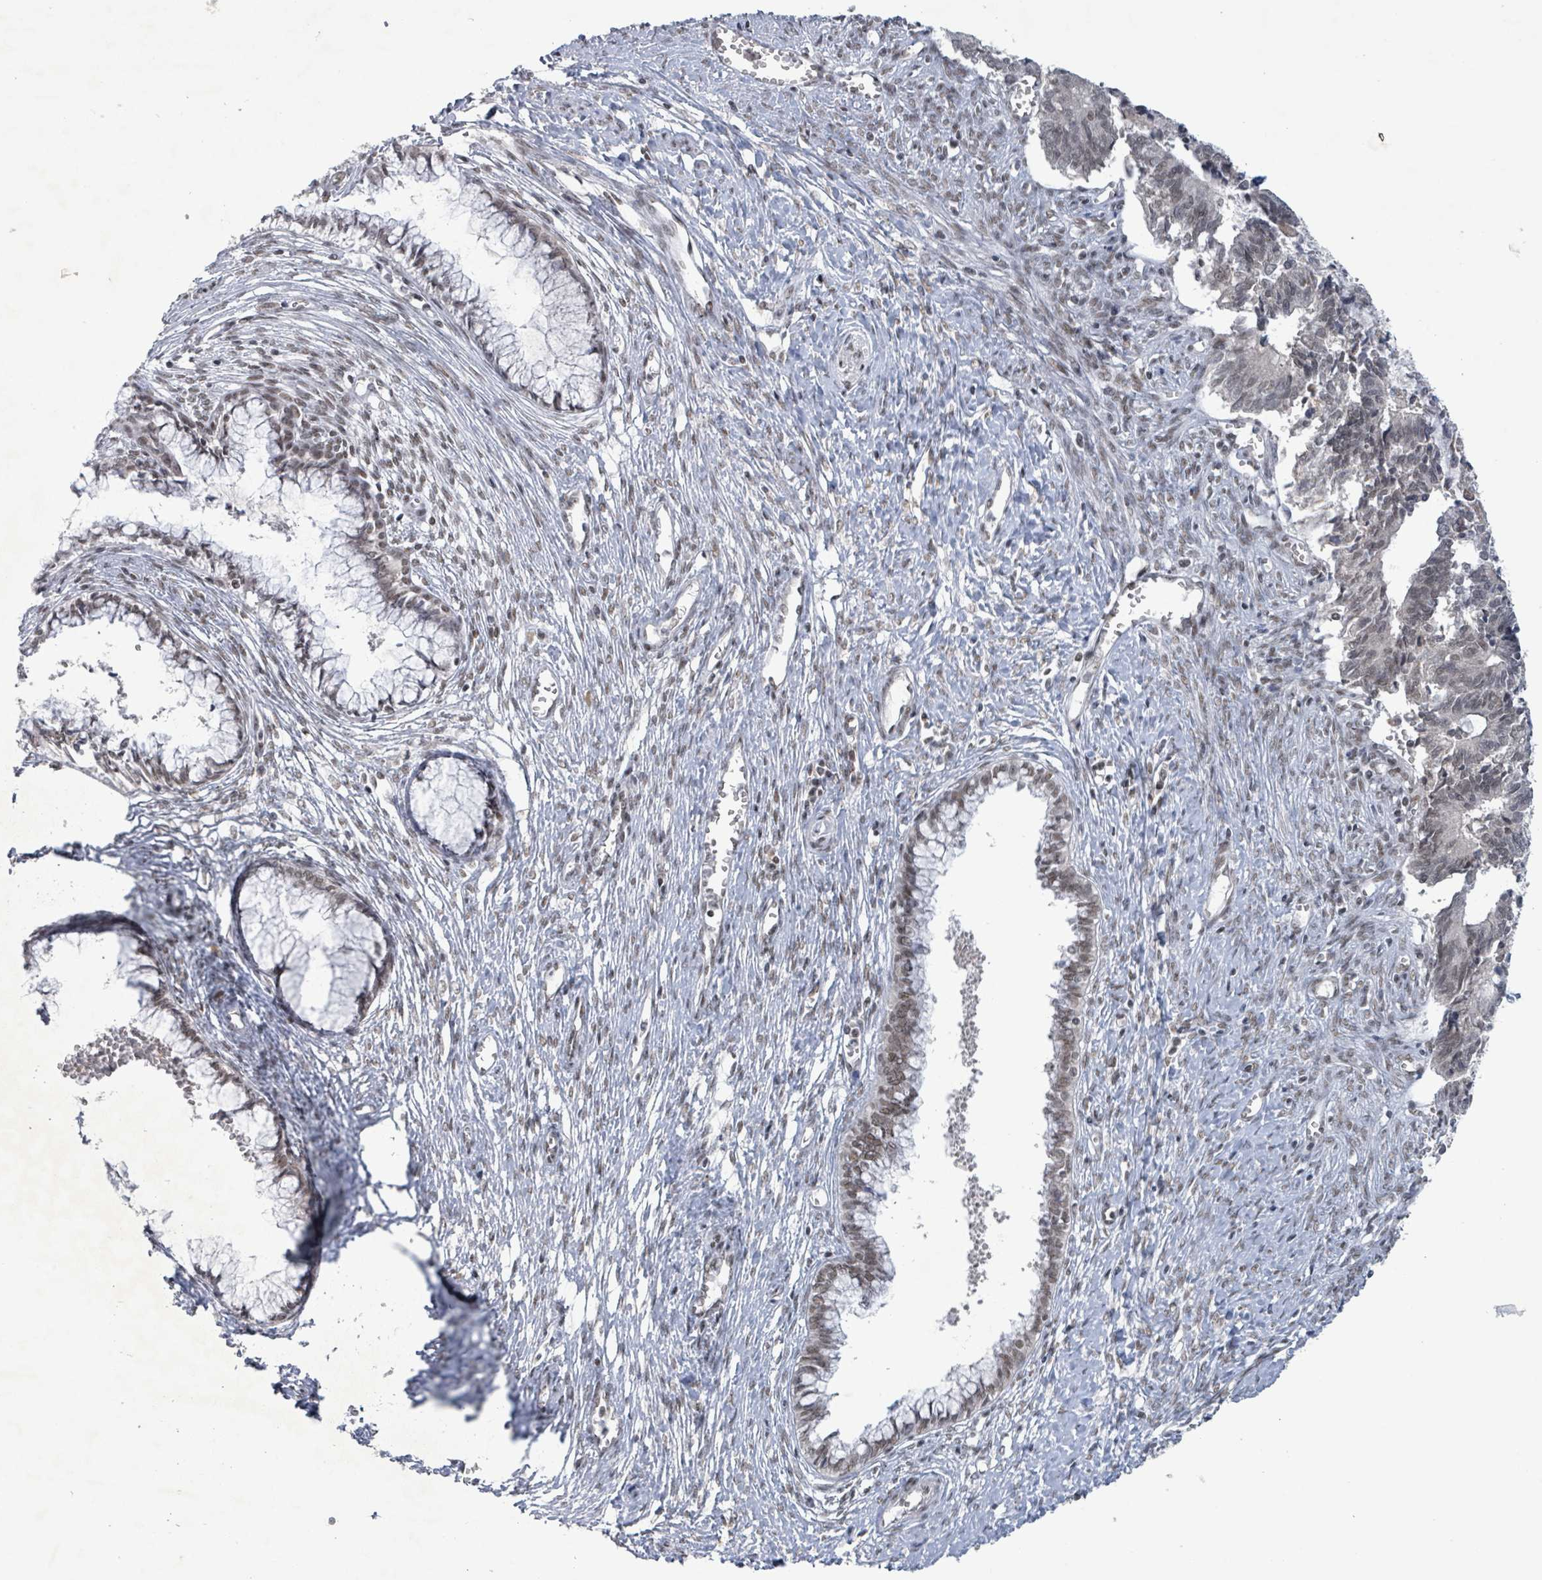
{"staining": {"intensity": "weak", "quantity": "<25%", "location": "nuclear"}, "tissue": "cervical cancer", "cell_type": "Tumor cells", "image_type": "cancer", "snomed": [{"axis": "morphology", "description": "Adenocarcinoma, NOS"}, {"axis": "topography", "description": "Cervix"}], "caption": "DAB immunohistochemical staining of cervical cancer (adenocarcinoma) demonstrates no significant positivity in tumor cells.", "gene": "BANP", "patient": {"sex": "female", "age": 44}}